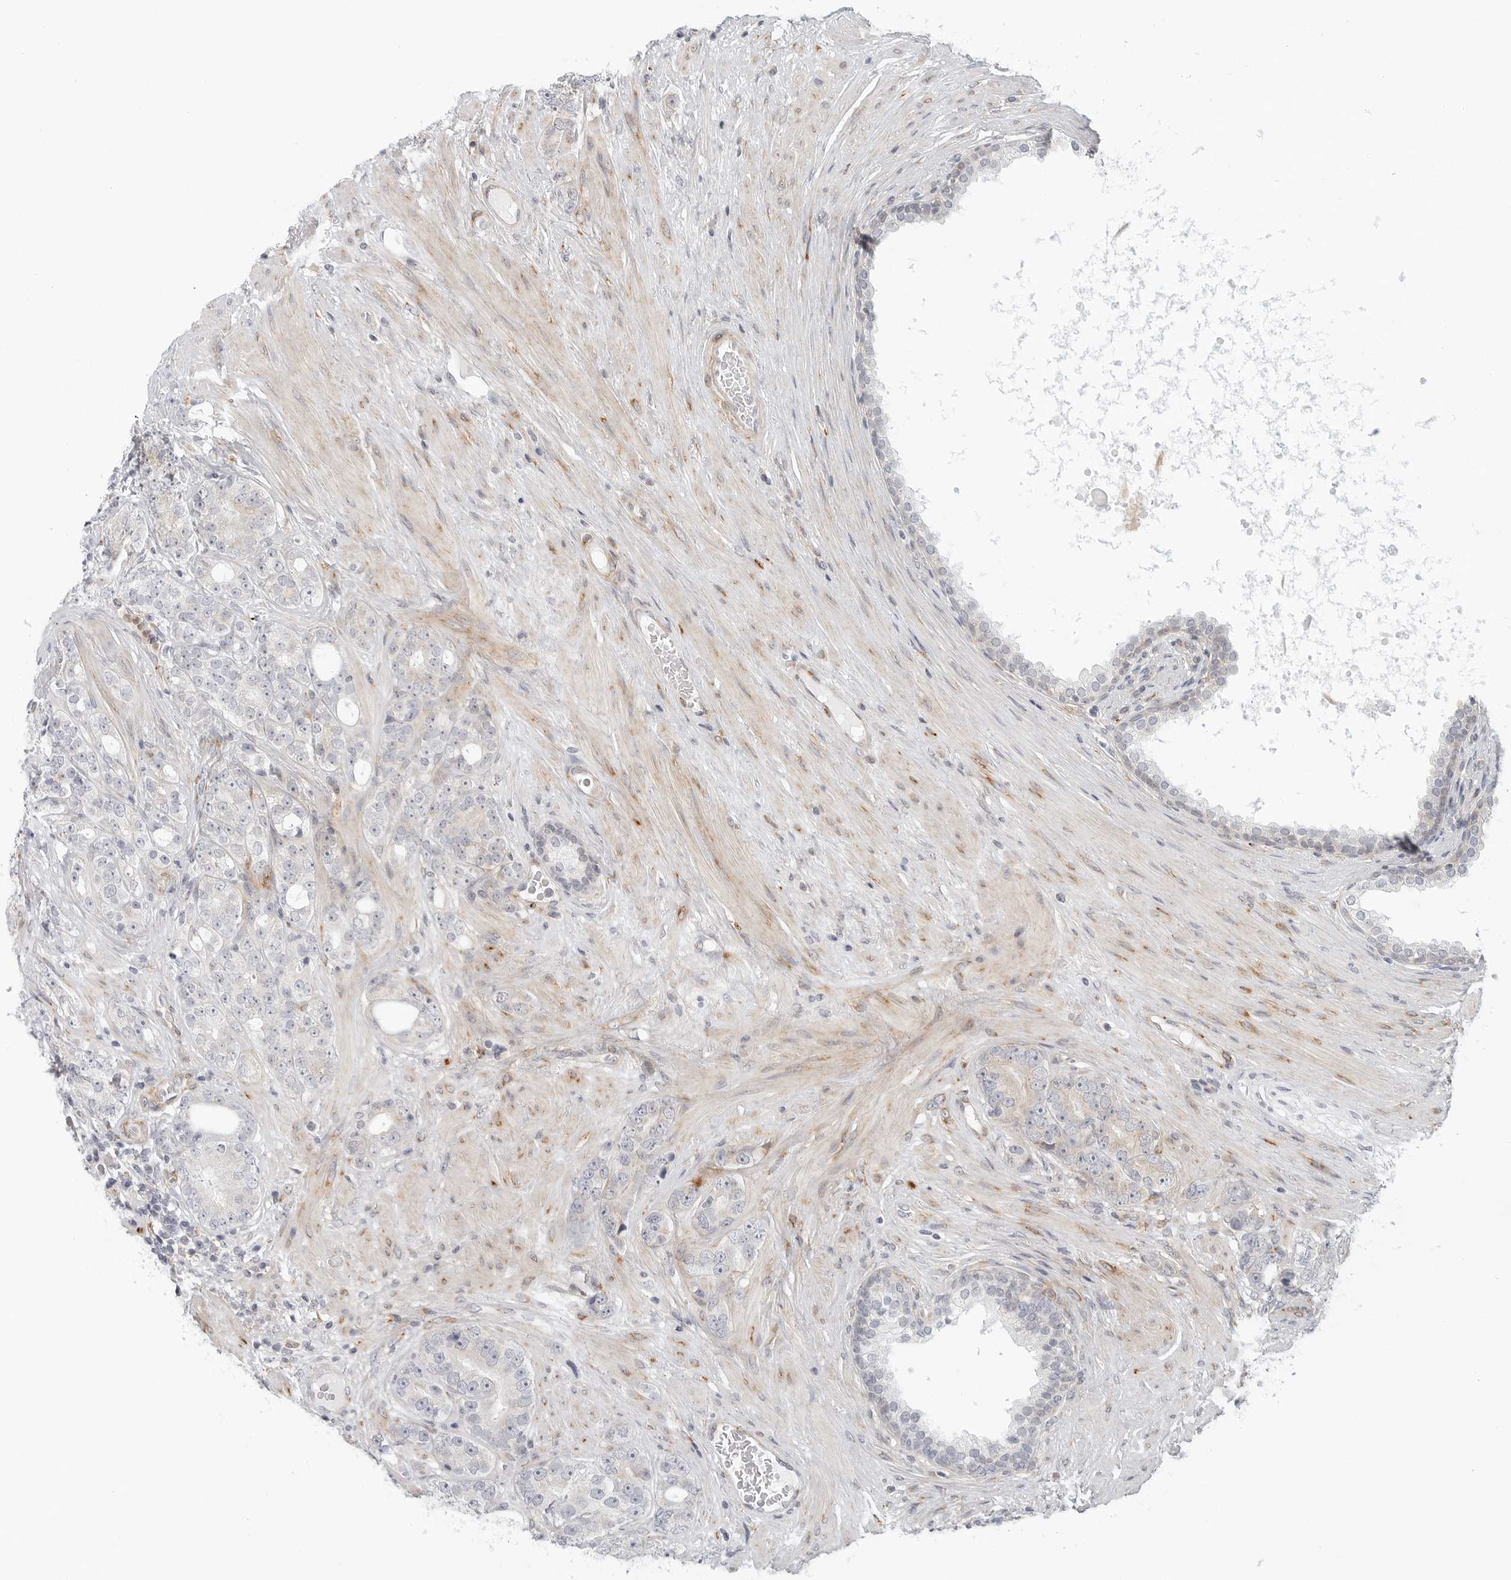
{"staining": {"intensity": "negative", "quantity": "none", "location": "none"}, "tissue": "prostate cancer", "cell_type": "Tumor cells", "image_type": "cancer", "snomed": [{"axis": "morphology", "description": "Adenocarcinoma, High grade"}, {"axis": "topography", "description": "Prostate"}], "caption": "Immunohistochemical staining of human prostate adenocarcinoma (high-grade) reveals no significant staining in tumor cells.", "gene": "C1QTNF1", "patient": {"sex": "male", "age": 56}}